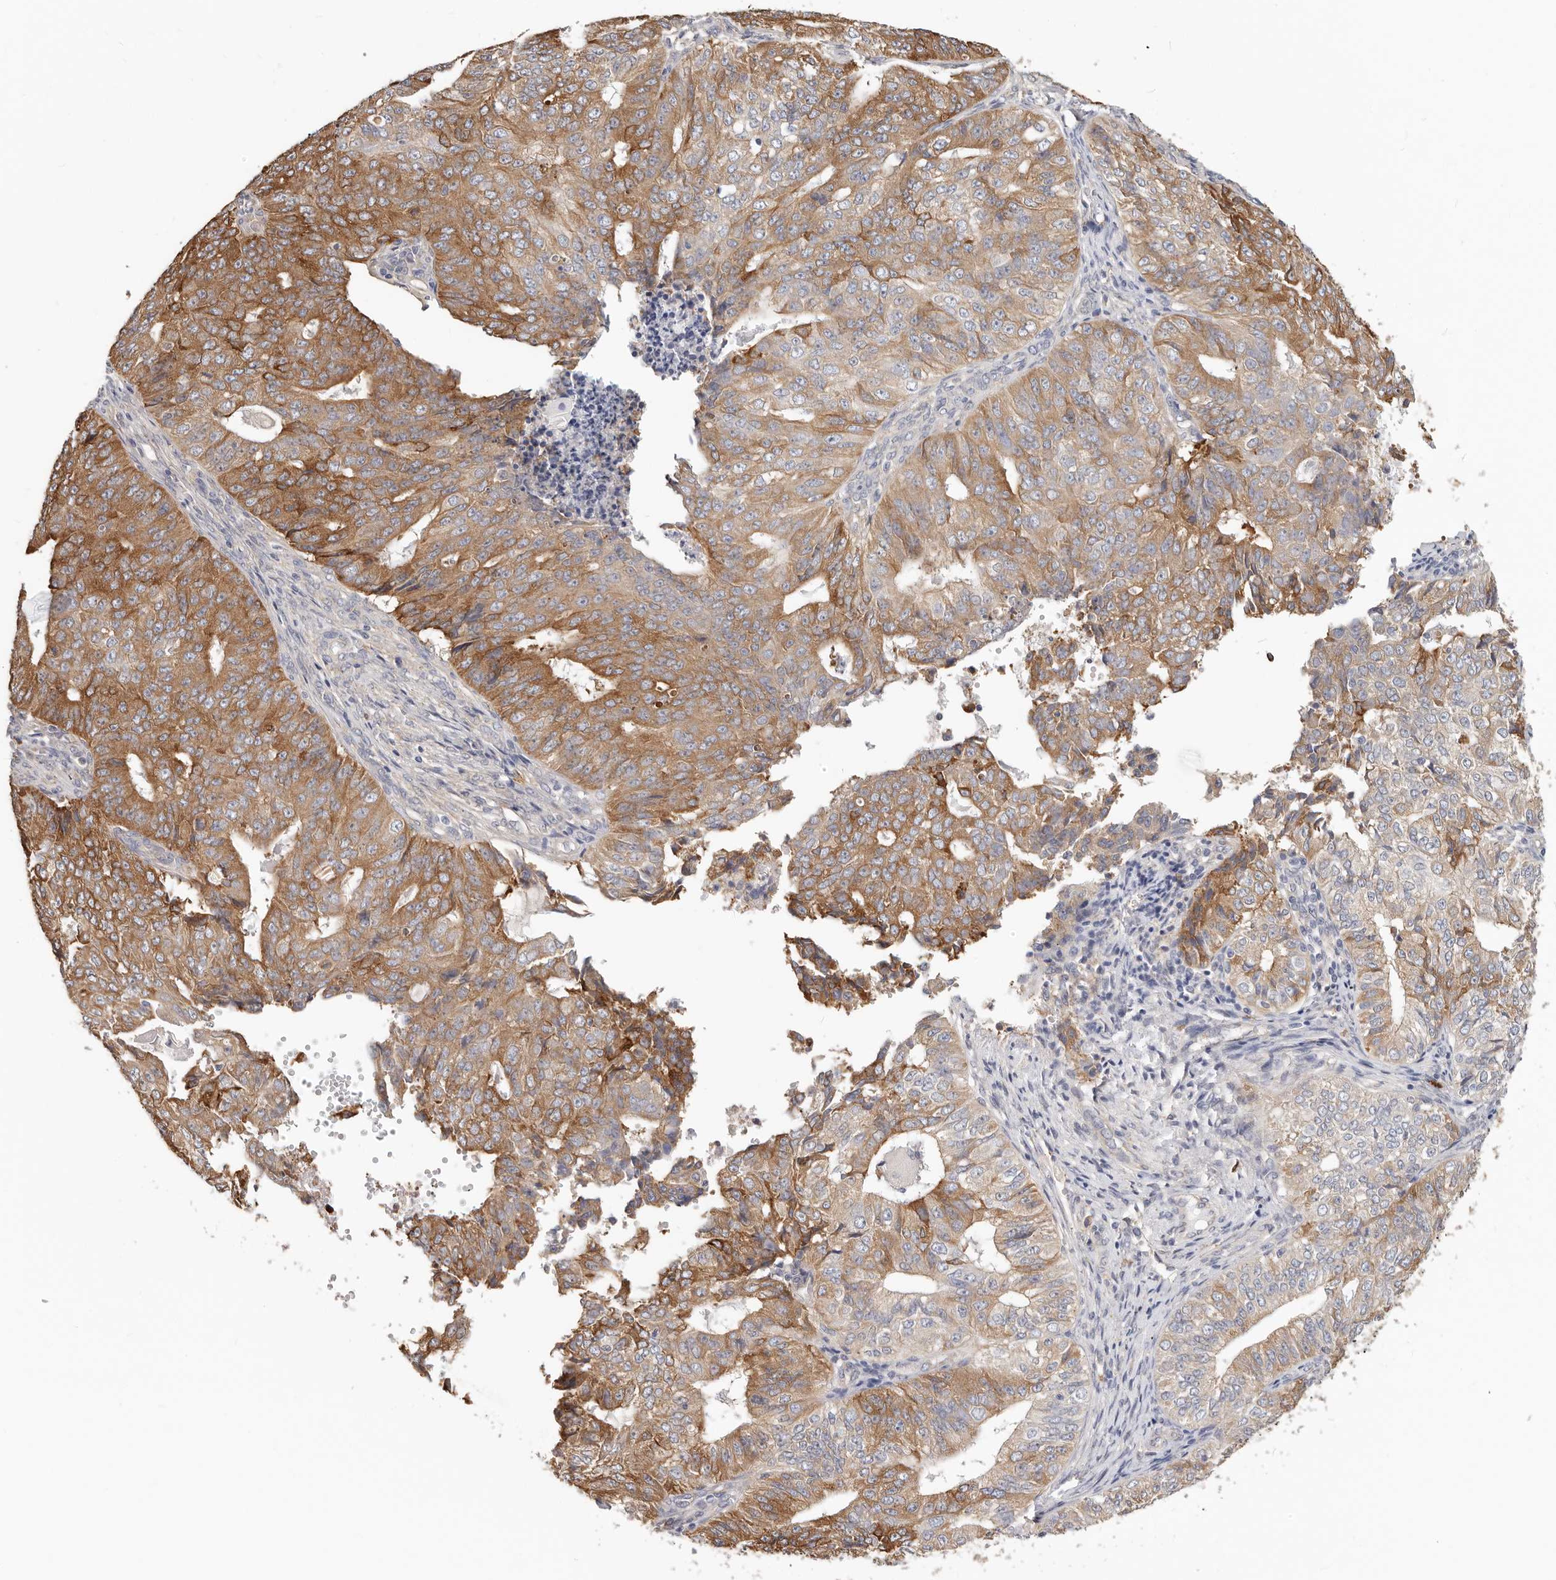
{"staining": {"intensity": "moderate", "quantity": ">75%", "location": "cytoplasmic/membranous"}, "tissue": "endometrial cancer", "cell_type": "Tumor cells", "image_type": "cancer", "snomed": [{"axis": "morphology", "description": "Adenocarcinoma, NOS"}, {"axis": "topography", "description": "Endometrium"}], "caption": "Adenocarcinoma (endometrial) tissue demonstrates moderate cytoplasmic/membranous positivity in approximately >75% of tumor cells", "gene": "AFDN", "patient": {"sex": "female", "age": 32}}